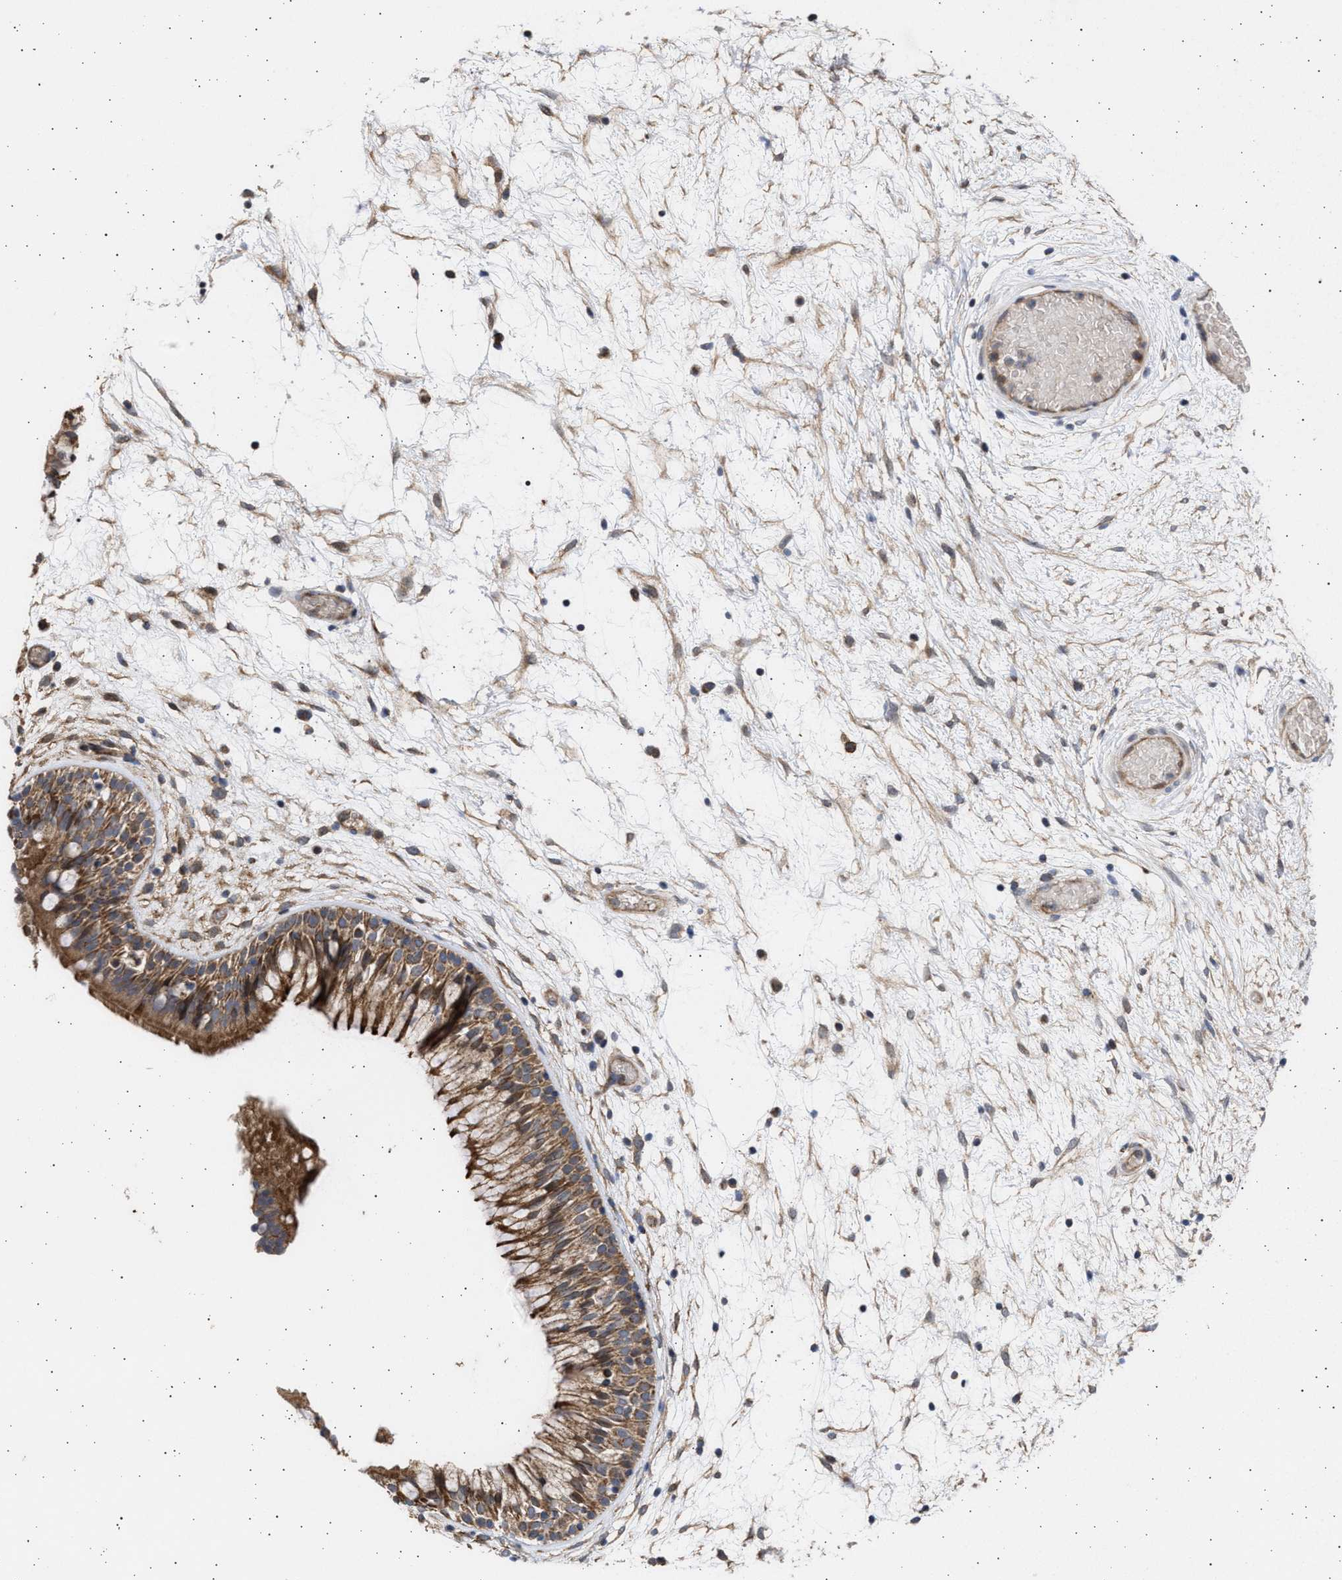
{"staining": {"intensity": "strong", "quantity": ">75%", "location": "cytoplasmic/membranous"}, "tissue": "nasopharynx", "cell_type": "Respiratory epithelial cells", "image_type": "normal", "snomed": [{"axis": "morphology", "description": "Normal tissue, NOS"}, {"axis": "morphology", "description": "Inflammation, NOS"}, {"axis": "topography", "description": "Nasopharynx"}], "caption": "Immunohistochemistry (IHC) of normal nasopharynx shows high levels of strong cytoplasmic/membranous positivity in approximately >75% of respiratory epithelial cells. The staining is performed using DAB brown chromogen to label protein expression. The nuclei are counter-stained blue using hematoxylin.", "gene": "TTC19", "patient": {"sex": "male", "age": 48}}